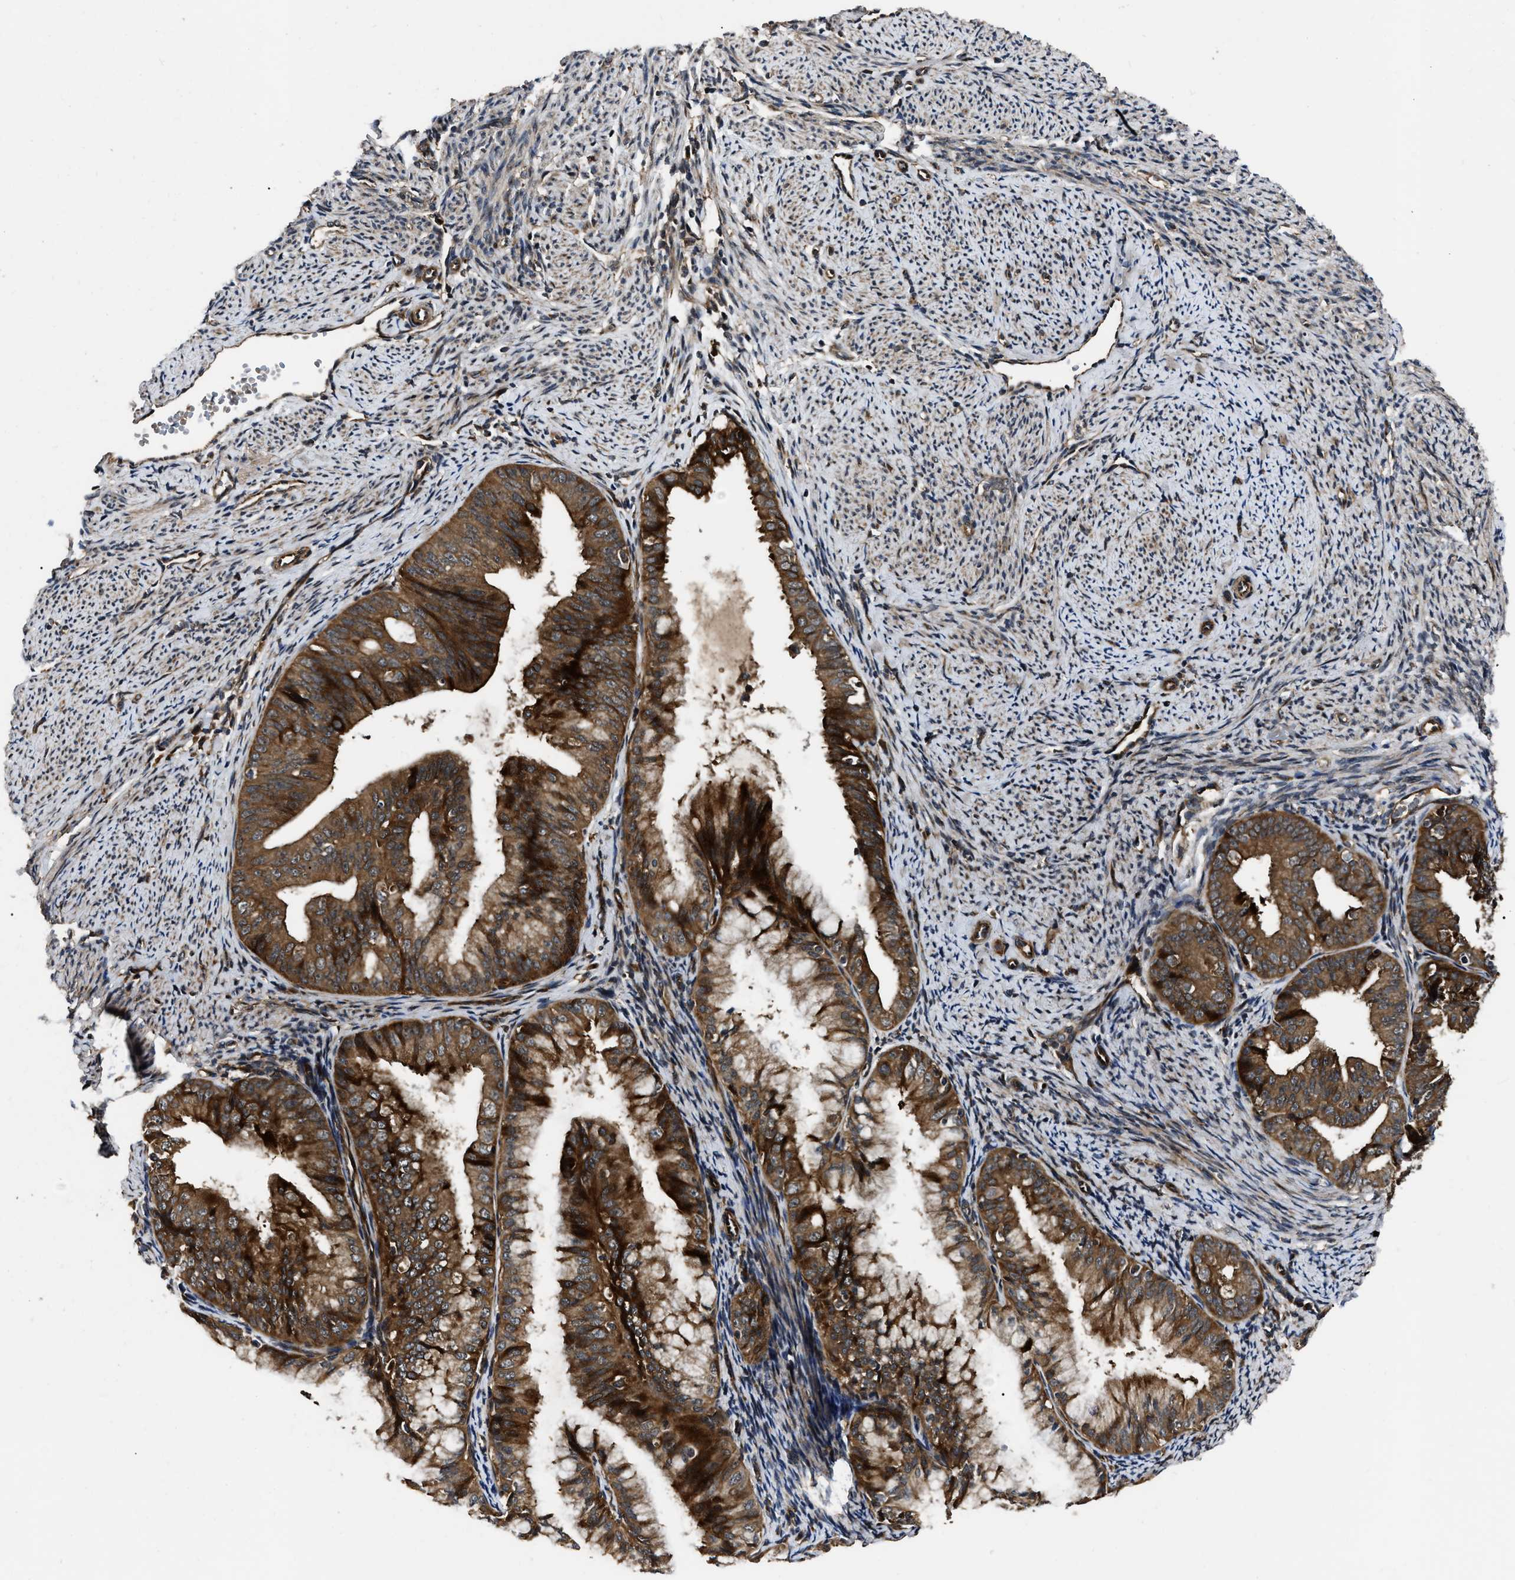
{"staining": {"intensity": "strong", "quantity": ">75%", "location": "cytoplasmic/membranous"}, "tissue": "endometrial cancer", "cell_type": "Tumor cells", "image_type": "cancer", "snomed": [{"axis": "morphology", "description": "Adenocarcinoma, NOS"}, {"axis": "topography", "description": "Endometrium"}], "caption": "Strong cytoplasmic/membranous expression for a protein is identified in approximately >75% of tumor cells of endometrial adenocarcinoma using immunohistochemistry.", "gene": "PPWD1", "patient": {"sex": "female", "age": 63}}